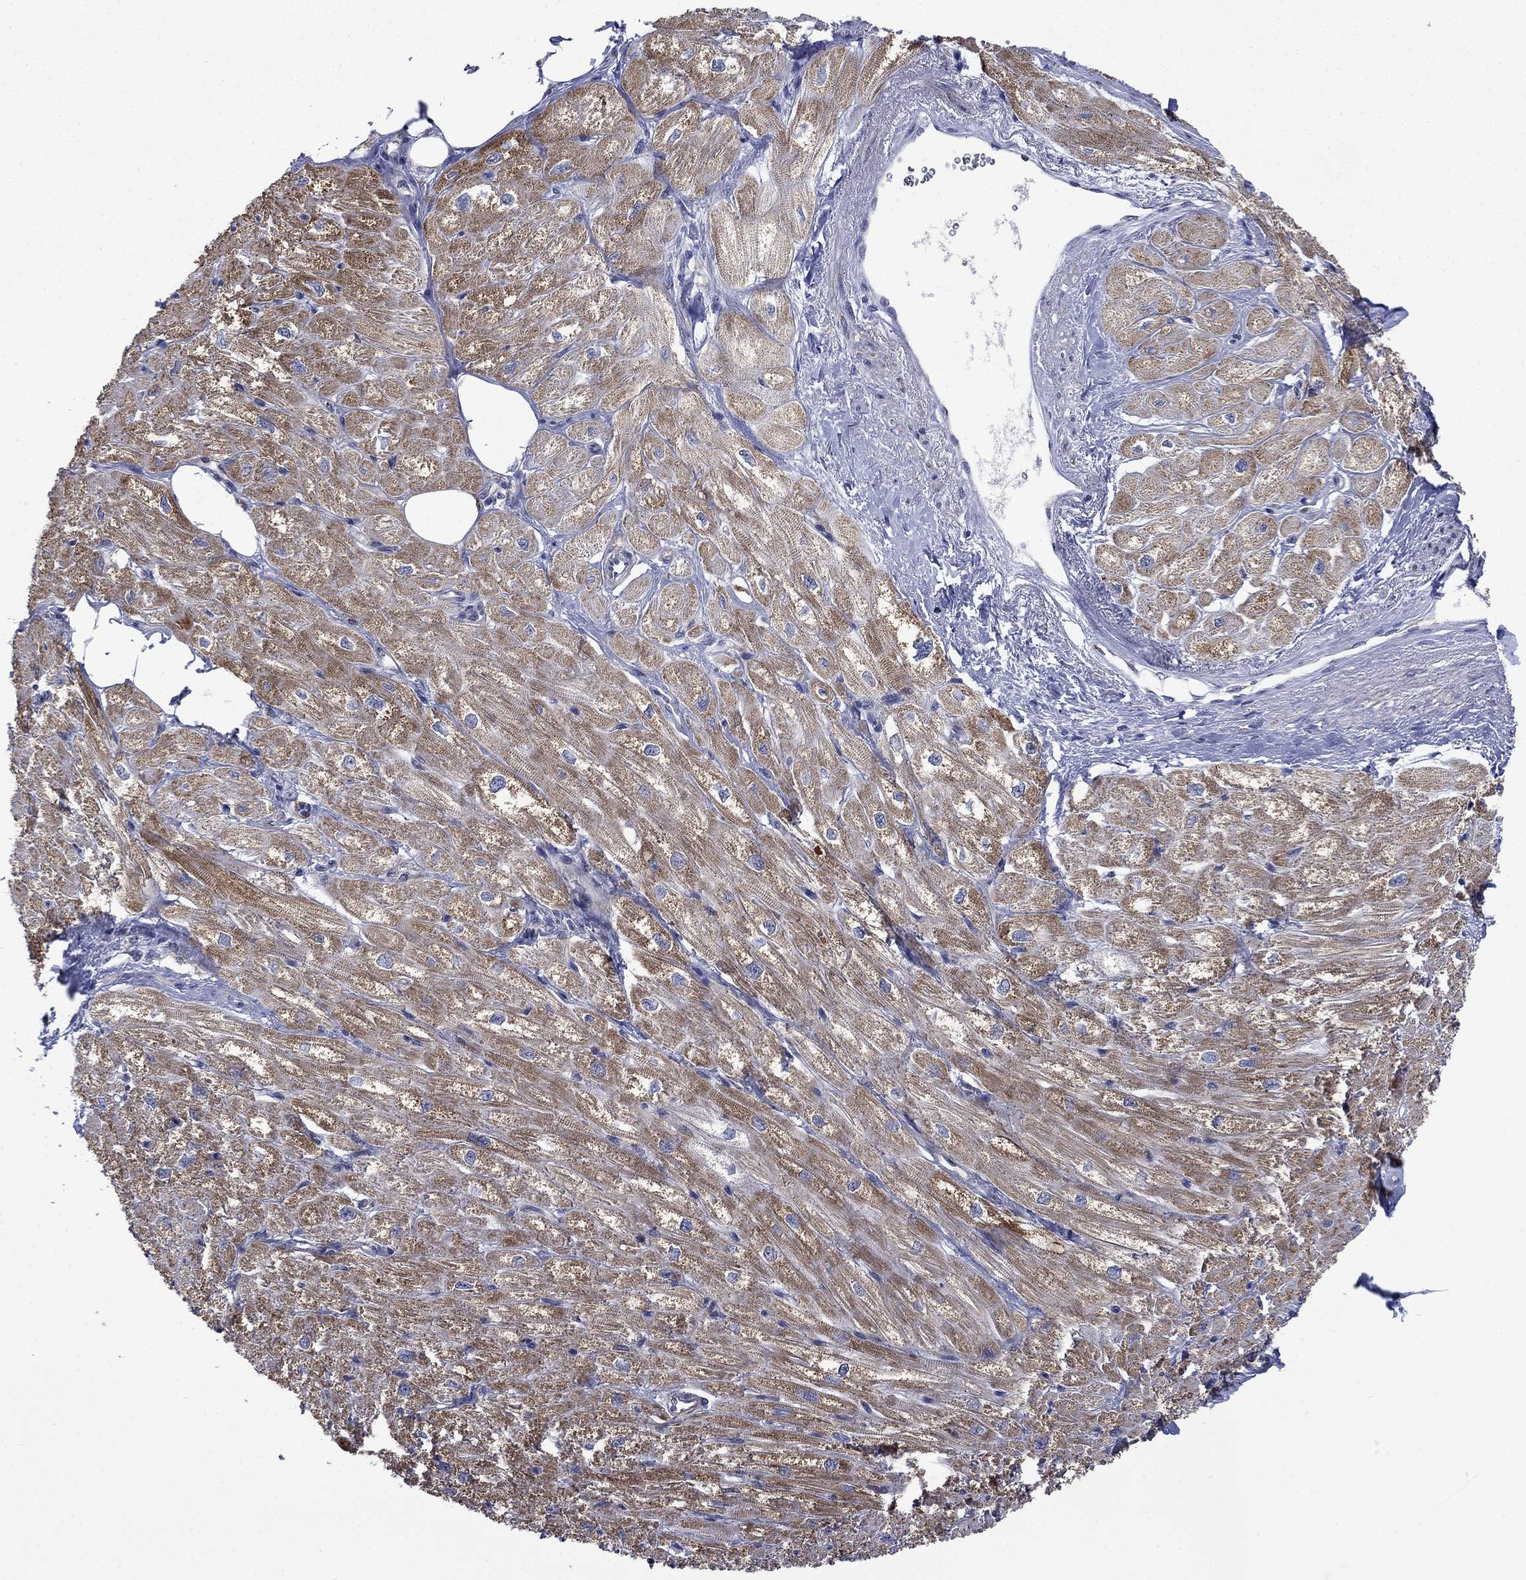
{"staining": {"intensity": "moderate", "quantity": ">75%", "location": "cytoplasmic/membranous"}, "tissue": "heart muscle", "cell_type": "Cardiomyocytes", "image_type": "normal", "snomed": [{"axis": "morphology", "description": "Normal tissue, NOS"}, {"axis": "topography", "description": "Heart"}], "caption": "Heart muscle stained with IHC demonstrates moderate cytoplasmic/membranous expression in approximately >75% of cardiomyocytes.", "gene": "FURIN", "patient": {"sex": "male", "age": 57}}